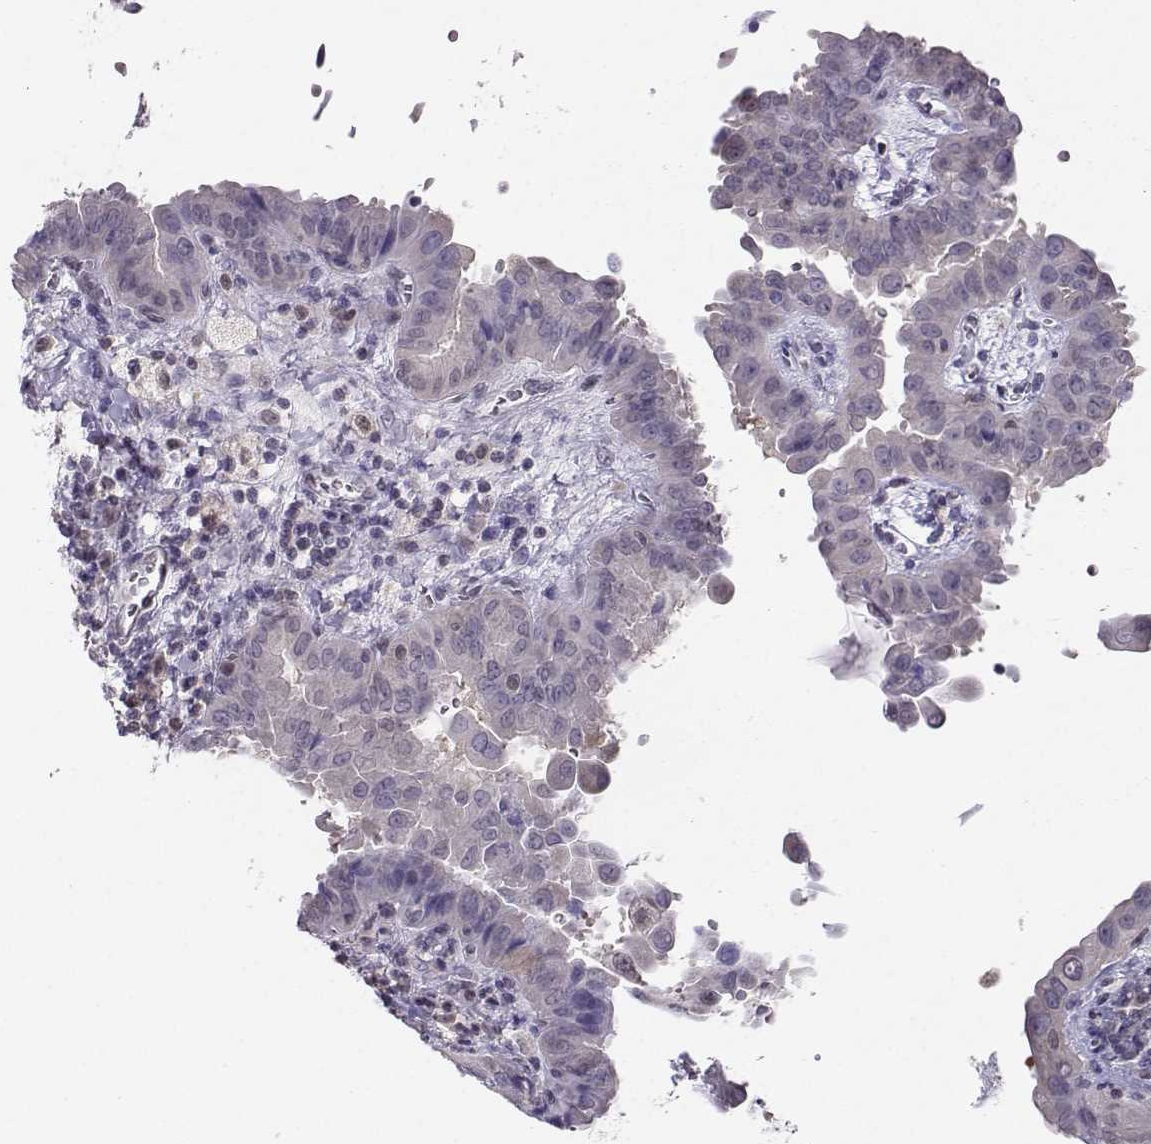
{"staining": {"intensity": "negative", "quantity": "none", "location": "none"}, "tissue": "thyroid cancer", "cell_type": "Tumor cells", "image_type": "cancer", "snomed": [{"axis": "morphology", "description": "Papillary adenocarcinoma, NOS"}, {"axis": "topography", "description": "Thyroid gland"}], "caption": "A histopathology image of human thyroid cancer (papillary adenocarcinoma) is negative for staining in tumor cells.", "gene": "PGK1", "patient": {"sex": "female", "age": 37}}